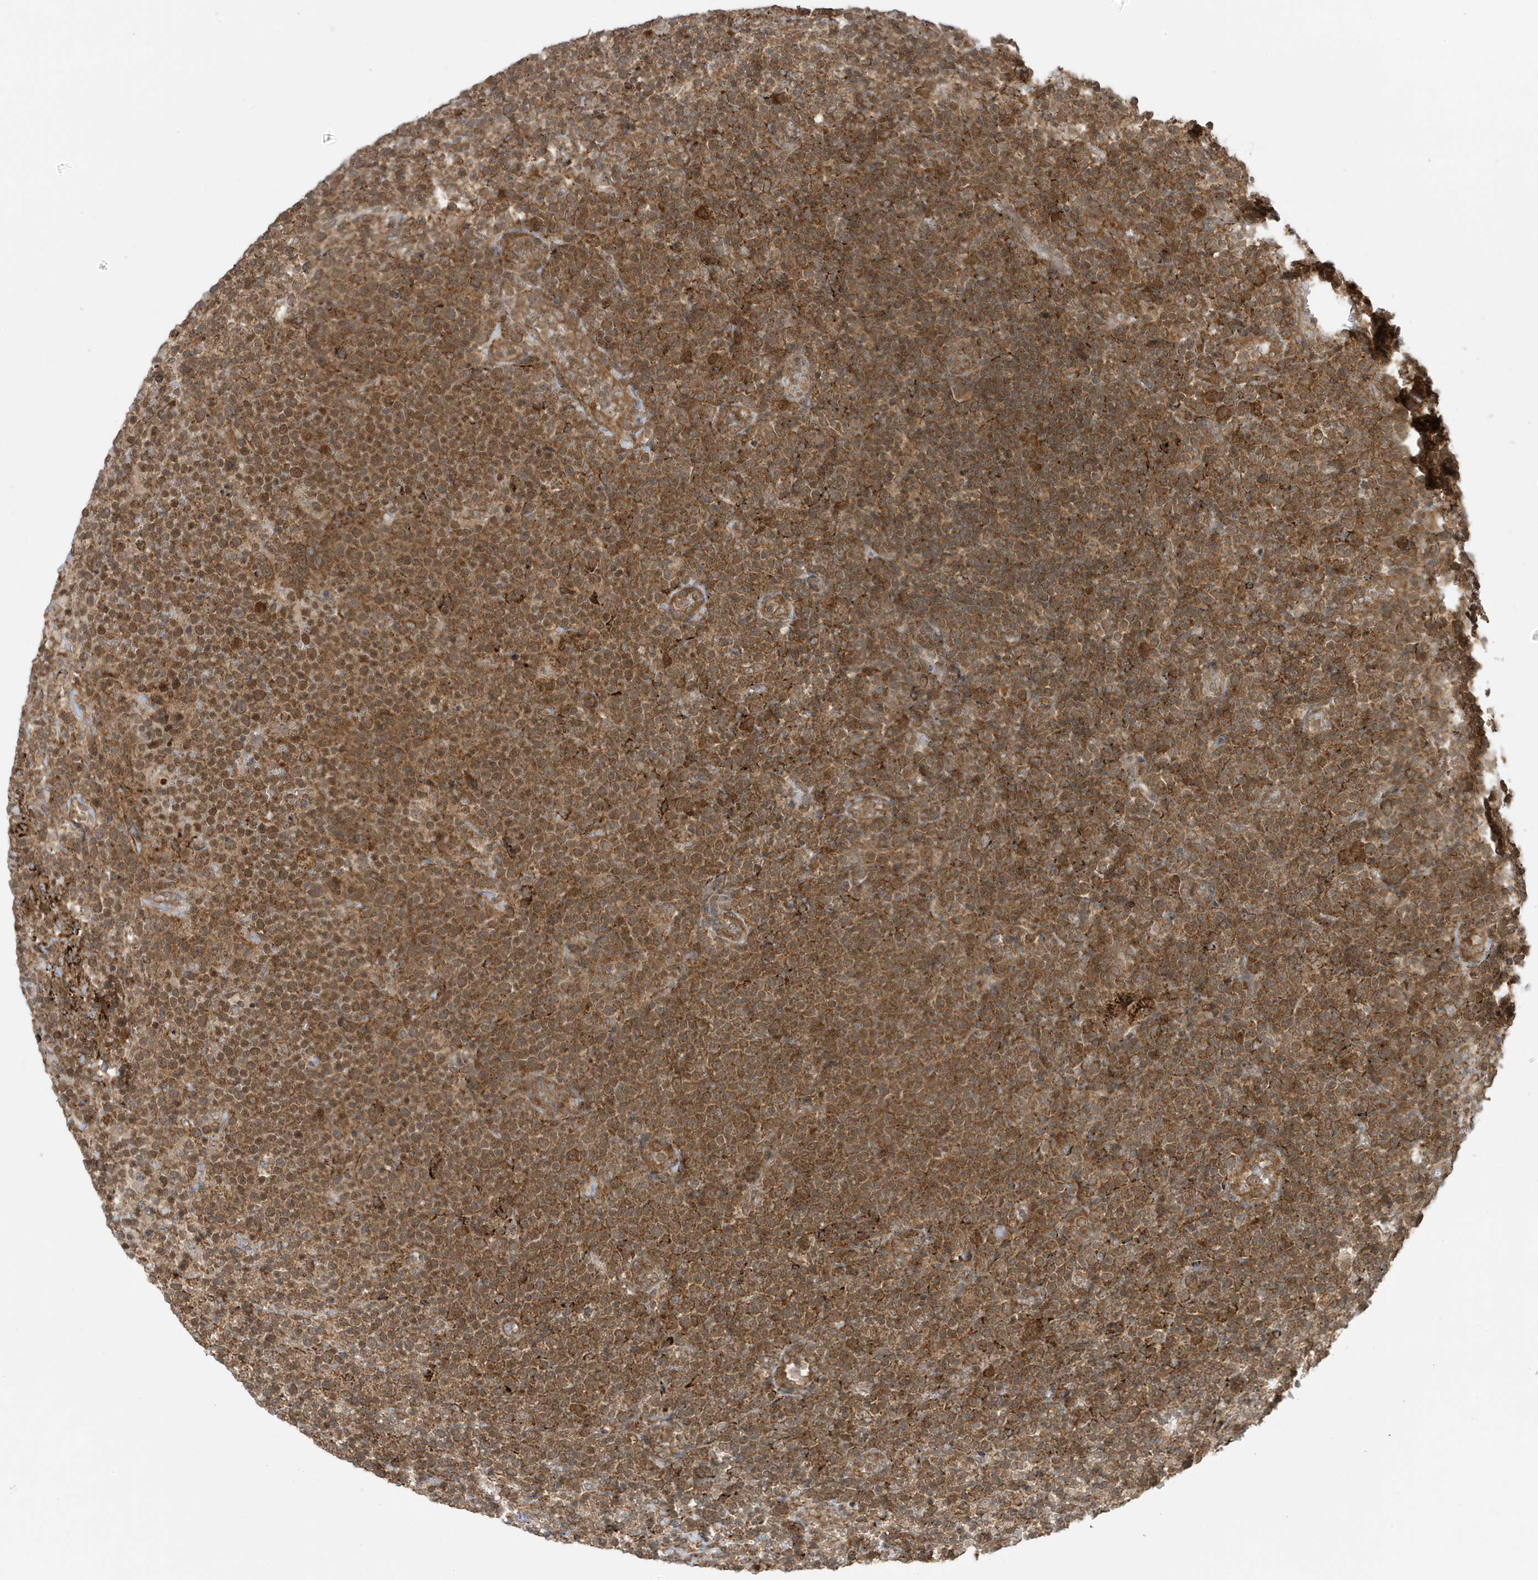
{"staining": {"intensity": "moderate", "quantity": ">75%", "location": "cytoplasmic/membranous"}, "tissue": "lymphoma", "cell_type": "Tumor cells", "image_type": "cancer", "snomed": [{"axis": "morphology", "description": "Malignant lymphoma, non-Hodgkin's type, High grade"}, {"axis": "topography", "description": "Lymph node"}], "caption": "Malignant lymphoma, non-Hodgkin's type (high-grade) was stained to show a protein in brown. There is medium levels of moderate cytoplasmic/membranous staining in about >75% of tumor cells. The staining is performed using DAB brown chromogen to label protein expression. The nuclei are counter-stained blue using hematoxylin.", "gene": "DHX36", "patient": {"sex": "male", "age": 61}}